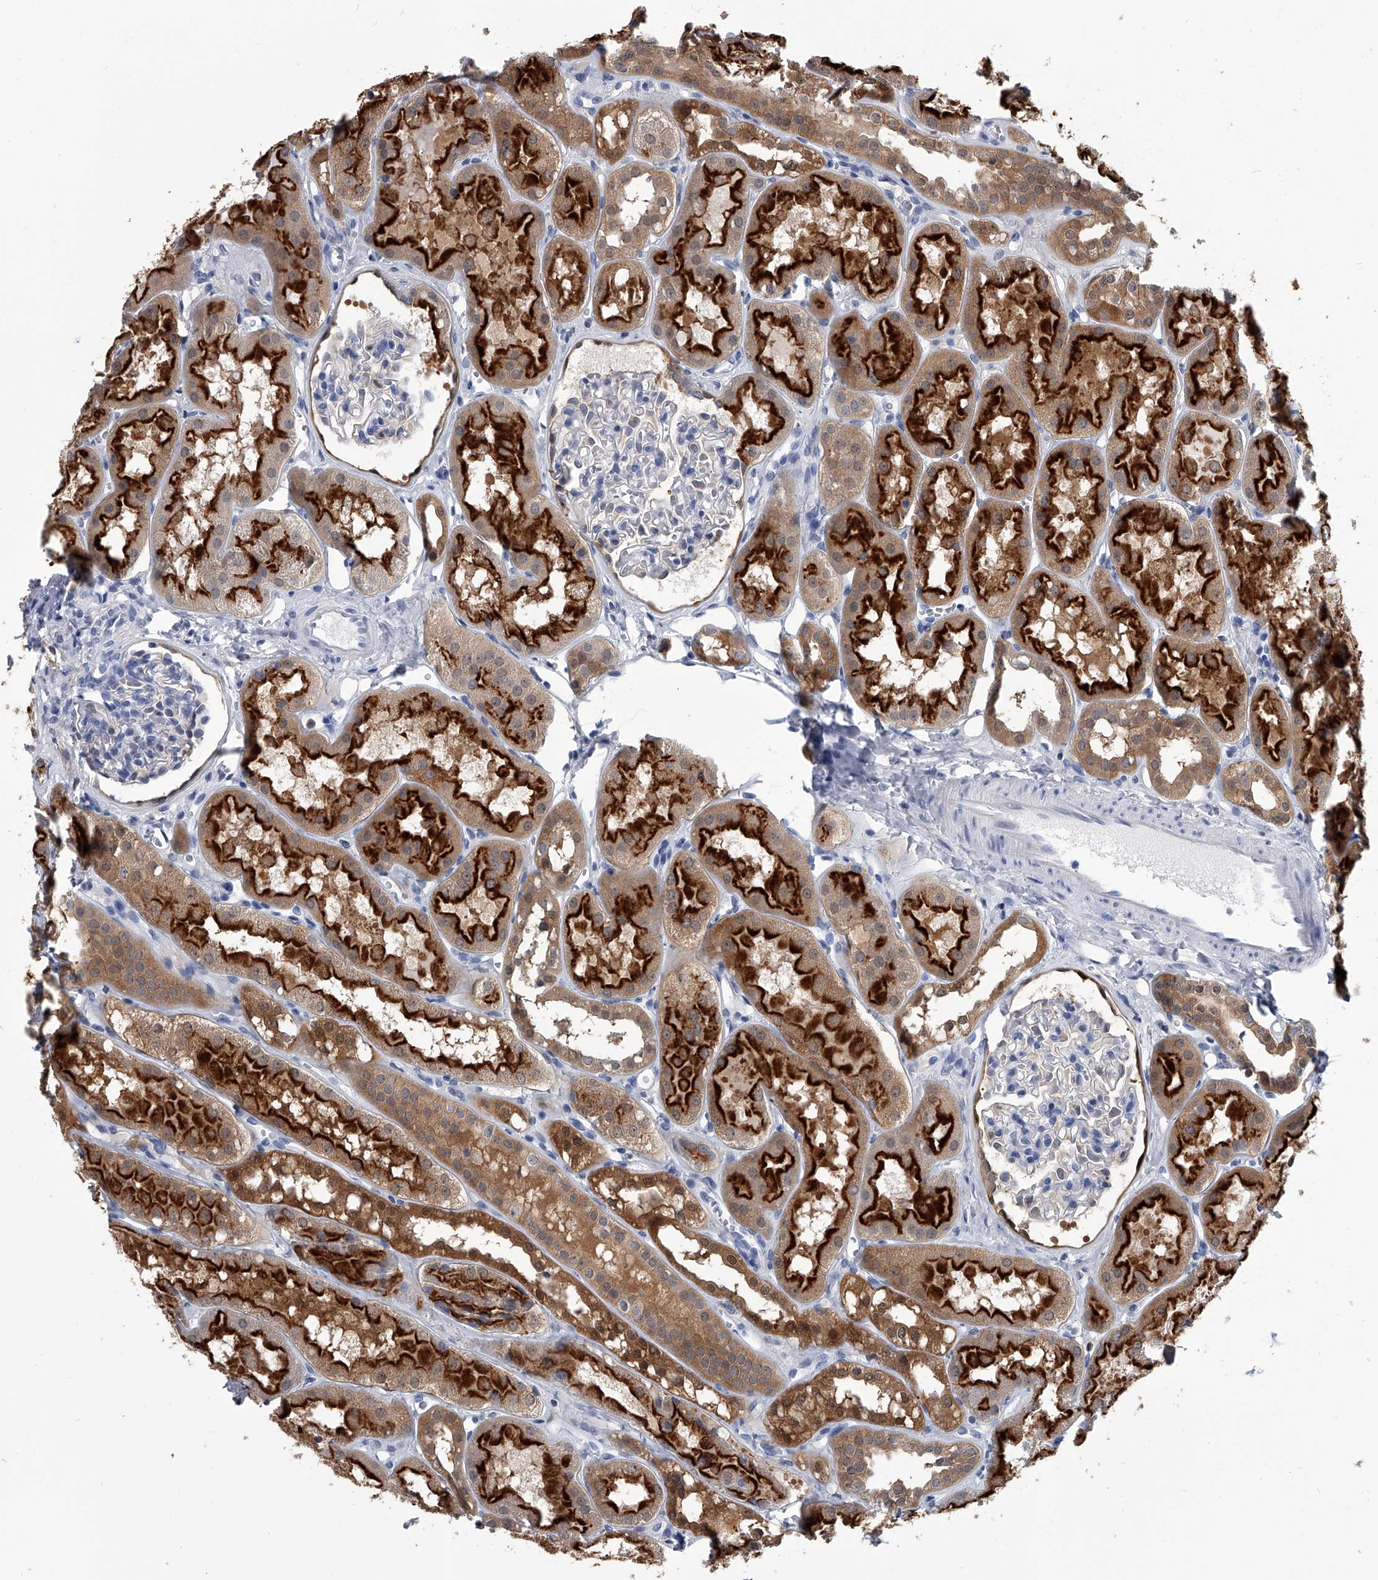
{"staining": {"intensity": "negative", "quantity": "none", "location": "none"}, "tissue": "kidney", "cell_type": "Cells in glomeruli", "image_type": "normal", "snomed": [{"axis": "morphology", "description": "Normal tissue, NOS"}, {"axis": "topography", "description": "Kidney"}], "caption": "There is no significant expression in cells in glomeruli of kidney.", "gene": "PDXK", "patient": {"sex": "male", "age": 16}}